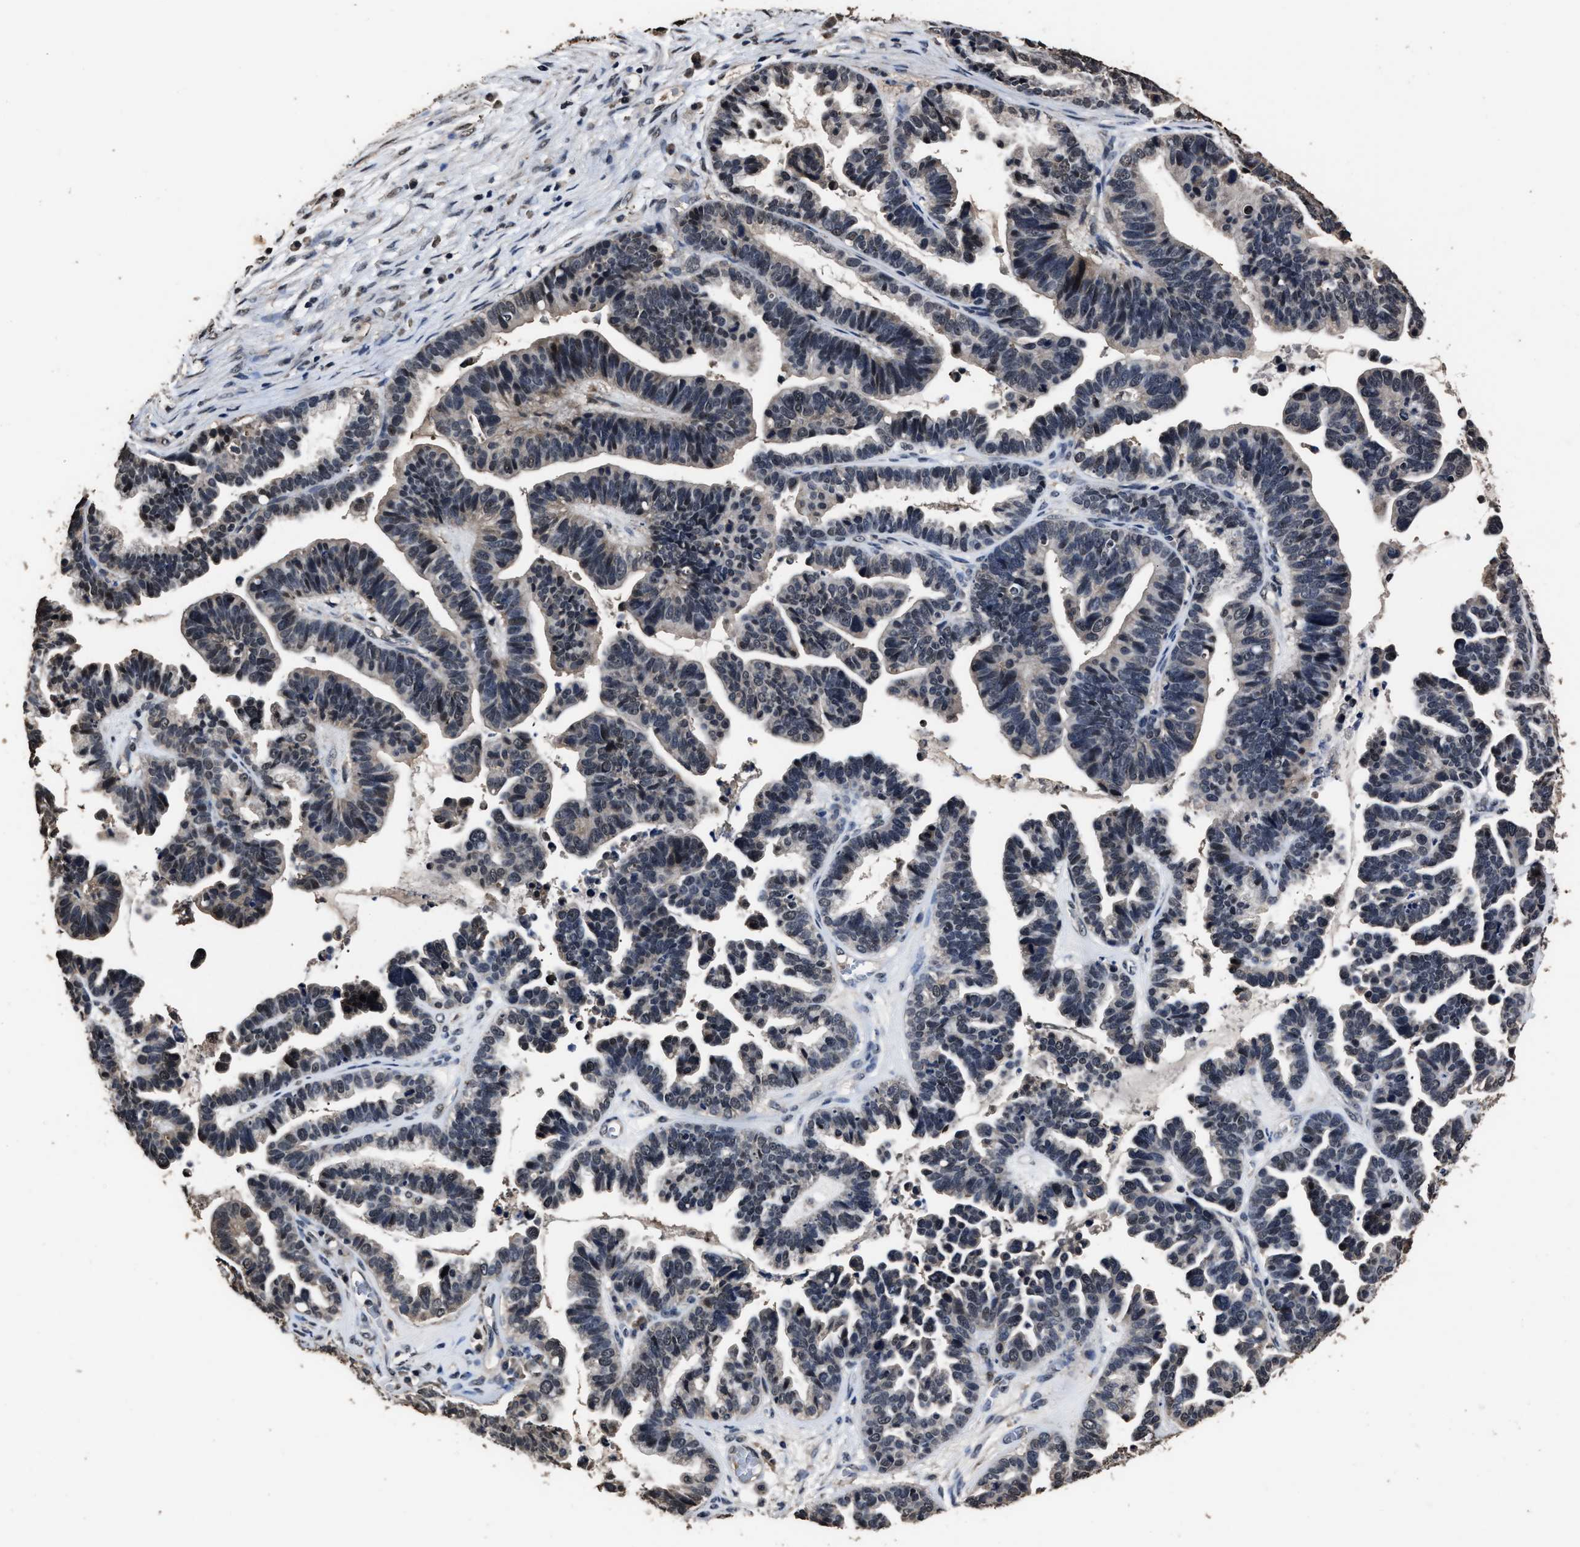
{"staining": {"intensity": "weak", "quantity": "<25%", "location": "cytoplasmic/membranous"}, "tissue": "ovarian cancer", "cell_type": "Tumor cells", "image_type": "cancer", "snomed": [{"axis": "morphology", "description": "Cystadenocarcinoma, serous, NOS"}, {"axis": "topography", "description": "Ovary"}], "caption": "This image is of serous cystadenocarcinoma (ovarian) stained with immunohistochemistry (IHC) to label a protein in brown with the nuclei are counter-stained blue. There is no staining in tumor cells.", "gene": "RSBN1L", "patient": {"sex": "female", "age": 56}}